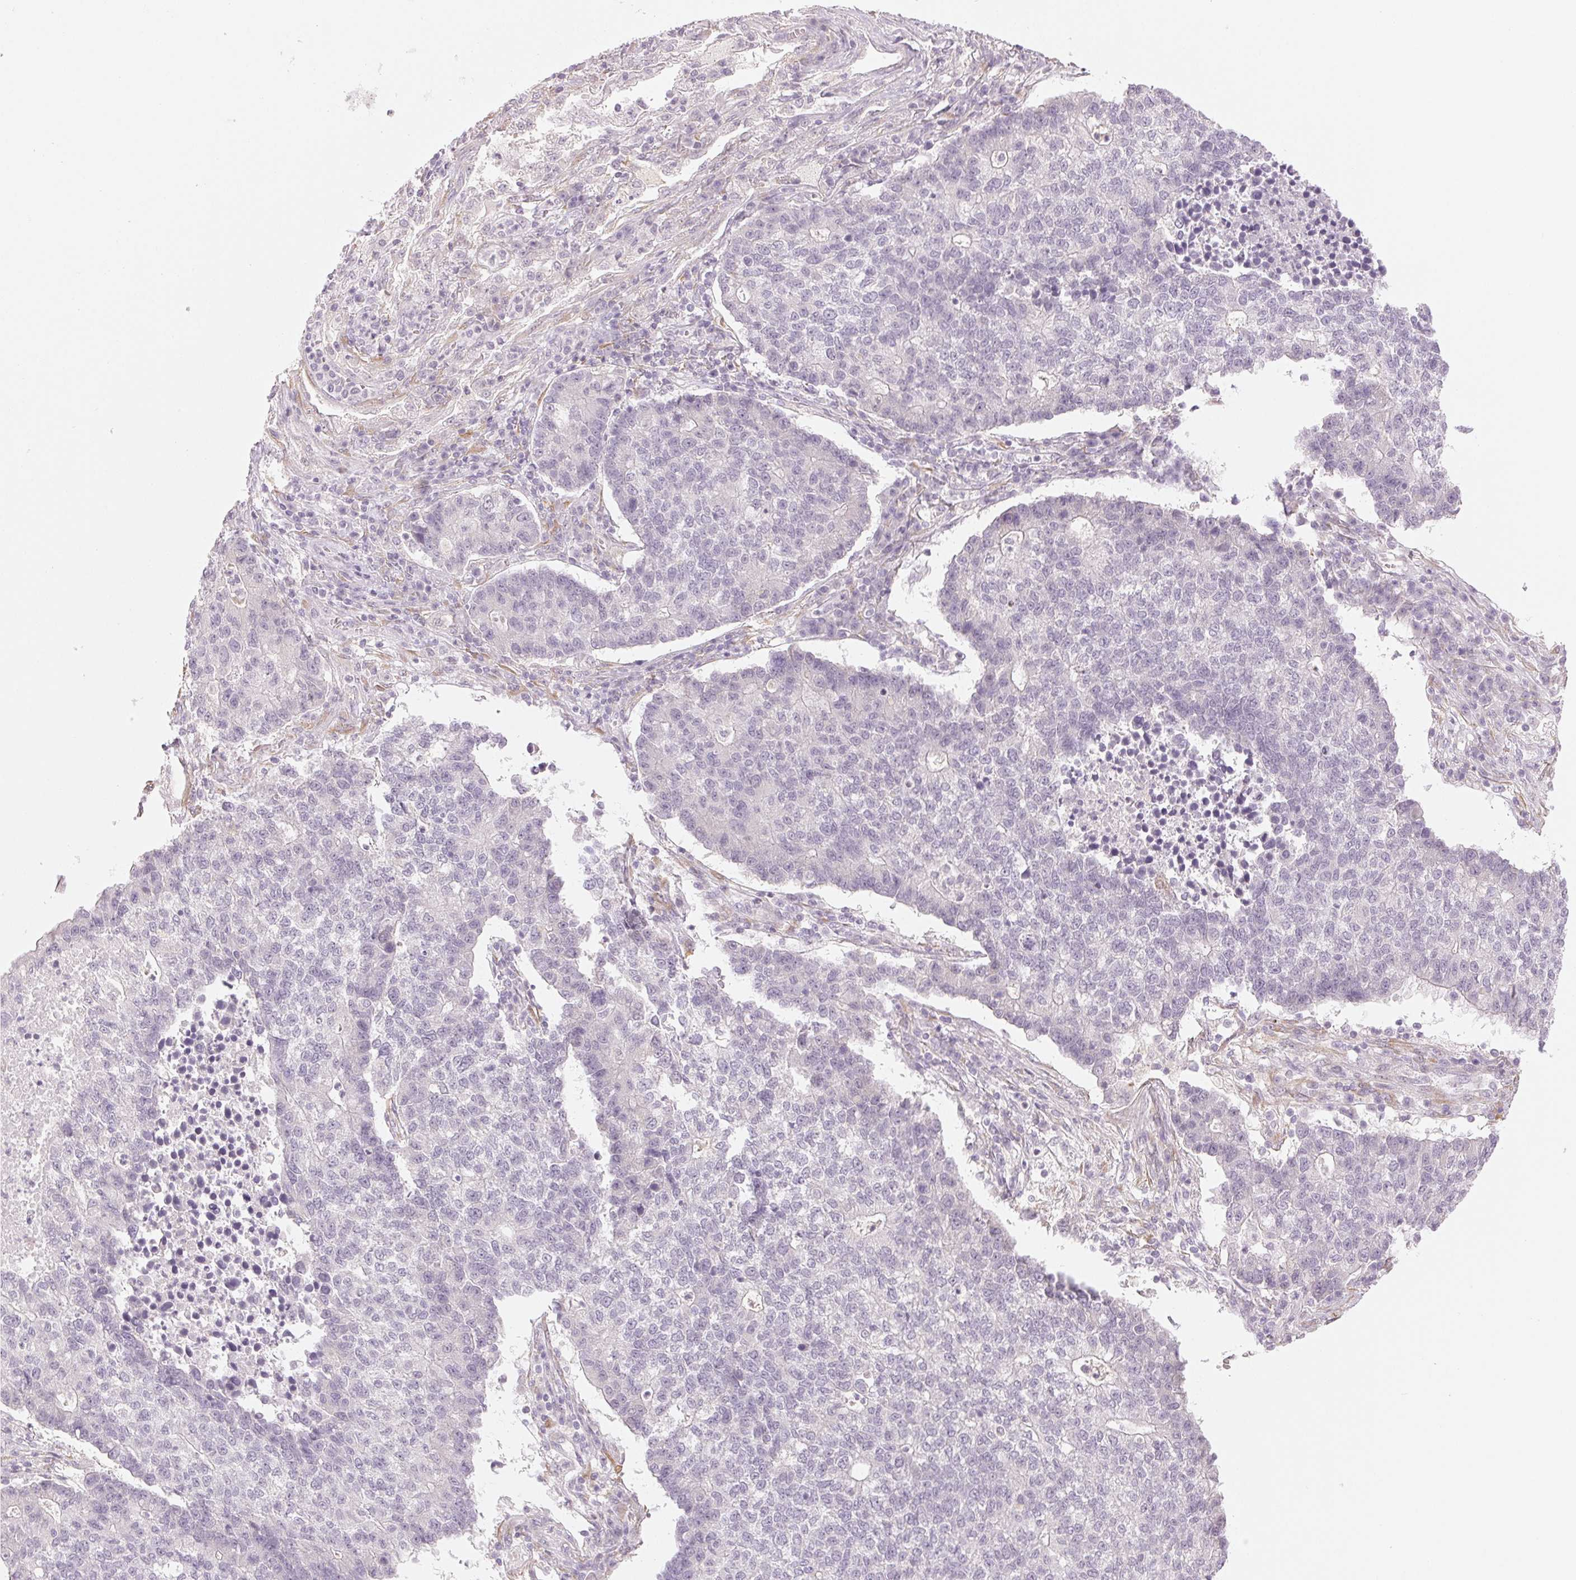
{"staining": {"intensity": "negative", "quantity": "none", "location": "none"}, "tissue": "lung cancer", "cell_type": "Tumor cells", "image_type": "cancer", "snomed": [{"axis": "morphology", "description": "Adenocarcinoma, NOS"}, {"axis": "topography", "description": "Lung"}], "caption": "Tumor cells show no significant protein expression in adenocarcinoma (lung).", "gene": "MAP1LC3A", "patient": {"sex": "male", "age": 57}}